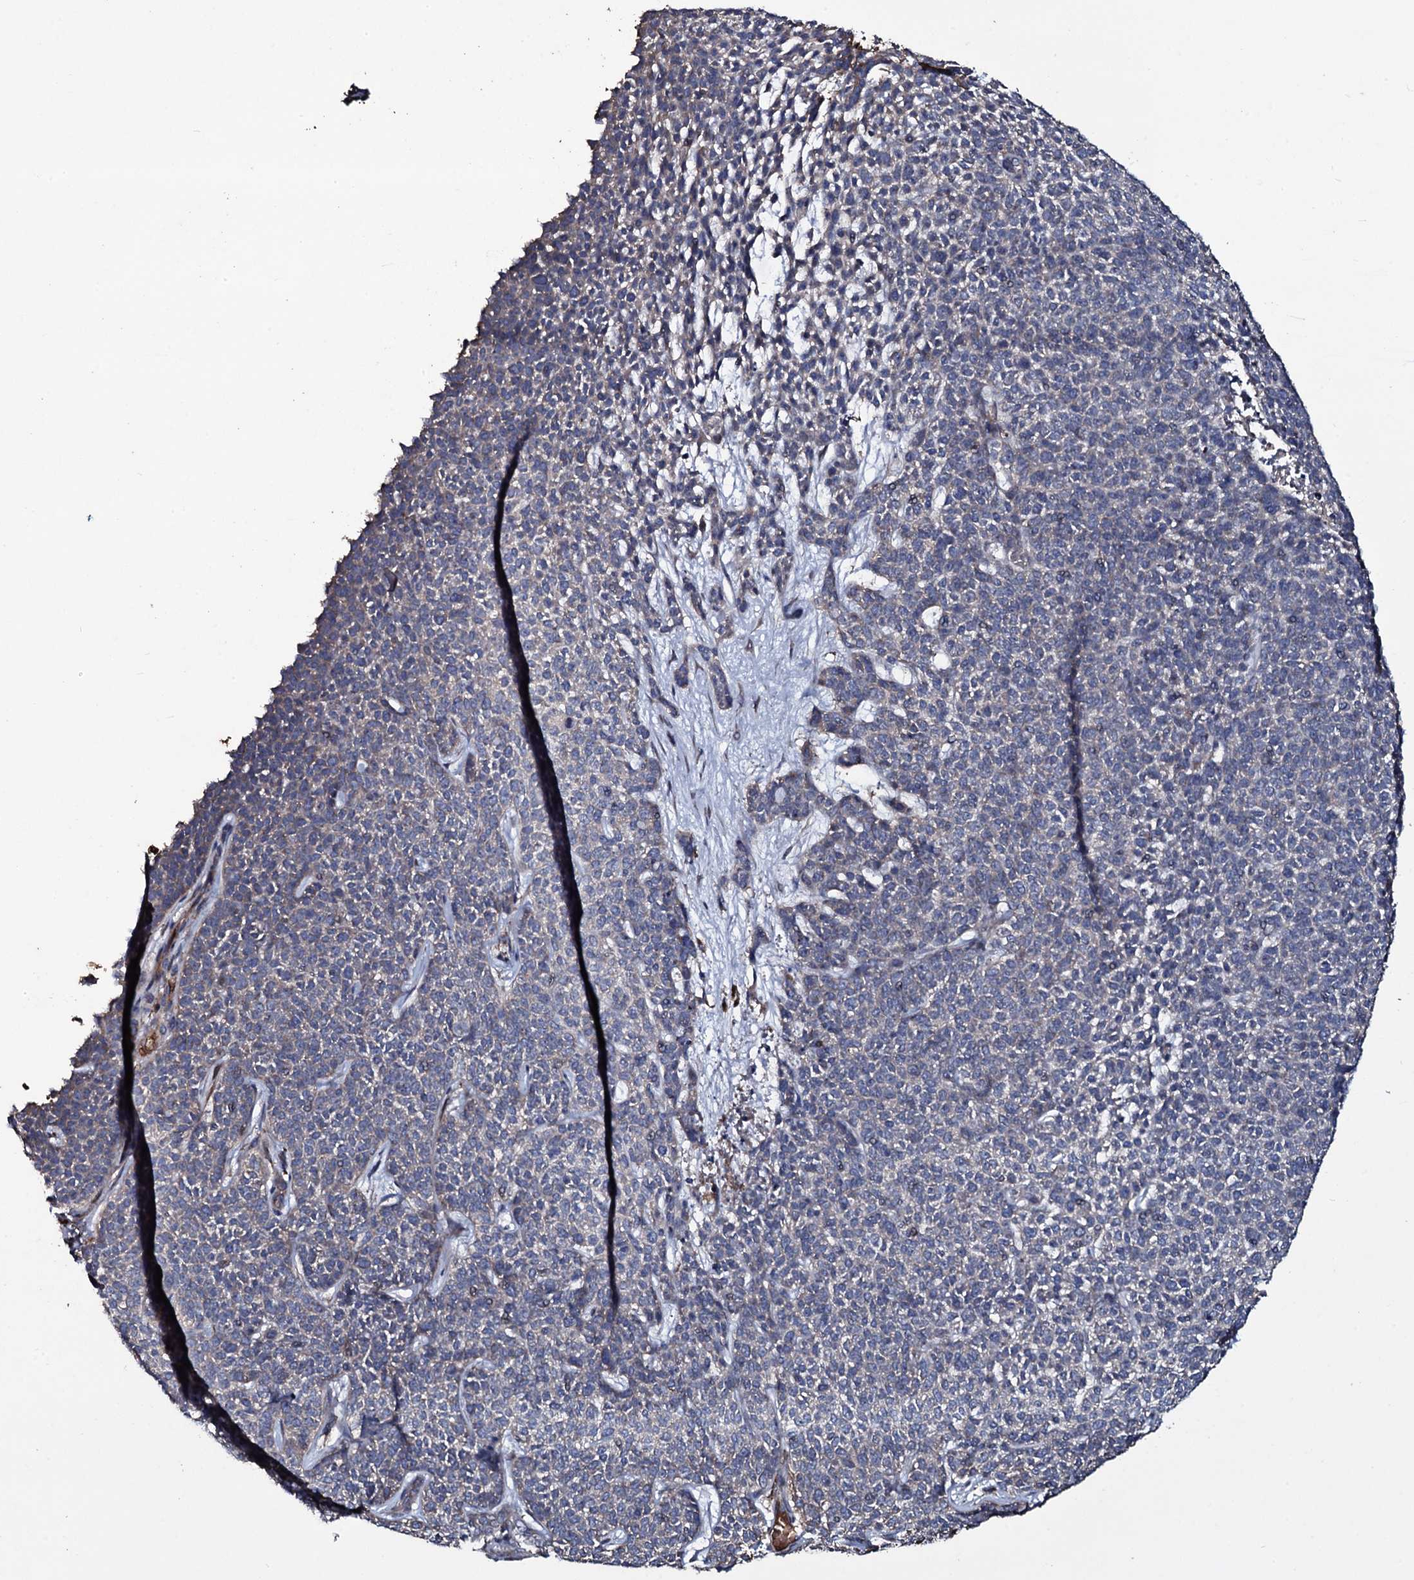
{"staining": {"intensity": "negative", "quantity": "none", "location": "none"}, "tissue": "skin cancer", "cell_type": "Tumor cells", "image_type": "cancer", "snomed": [{"axis": "morphology", "description": "Basal cell carcinoma"}, {"axis": "topography", "description": "Skin"}], "caption": "A photomicrograph of human skin basal cell carcinoma is negative for staining in tumor cells.", "gene": "ZSWIM8", "patient": {"sex": "female", "age": 84}}